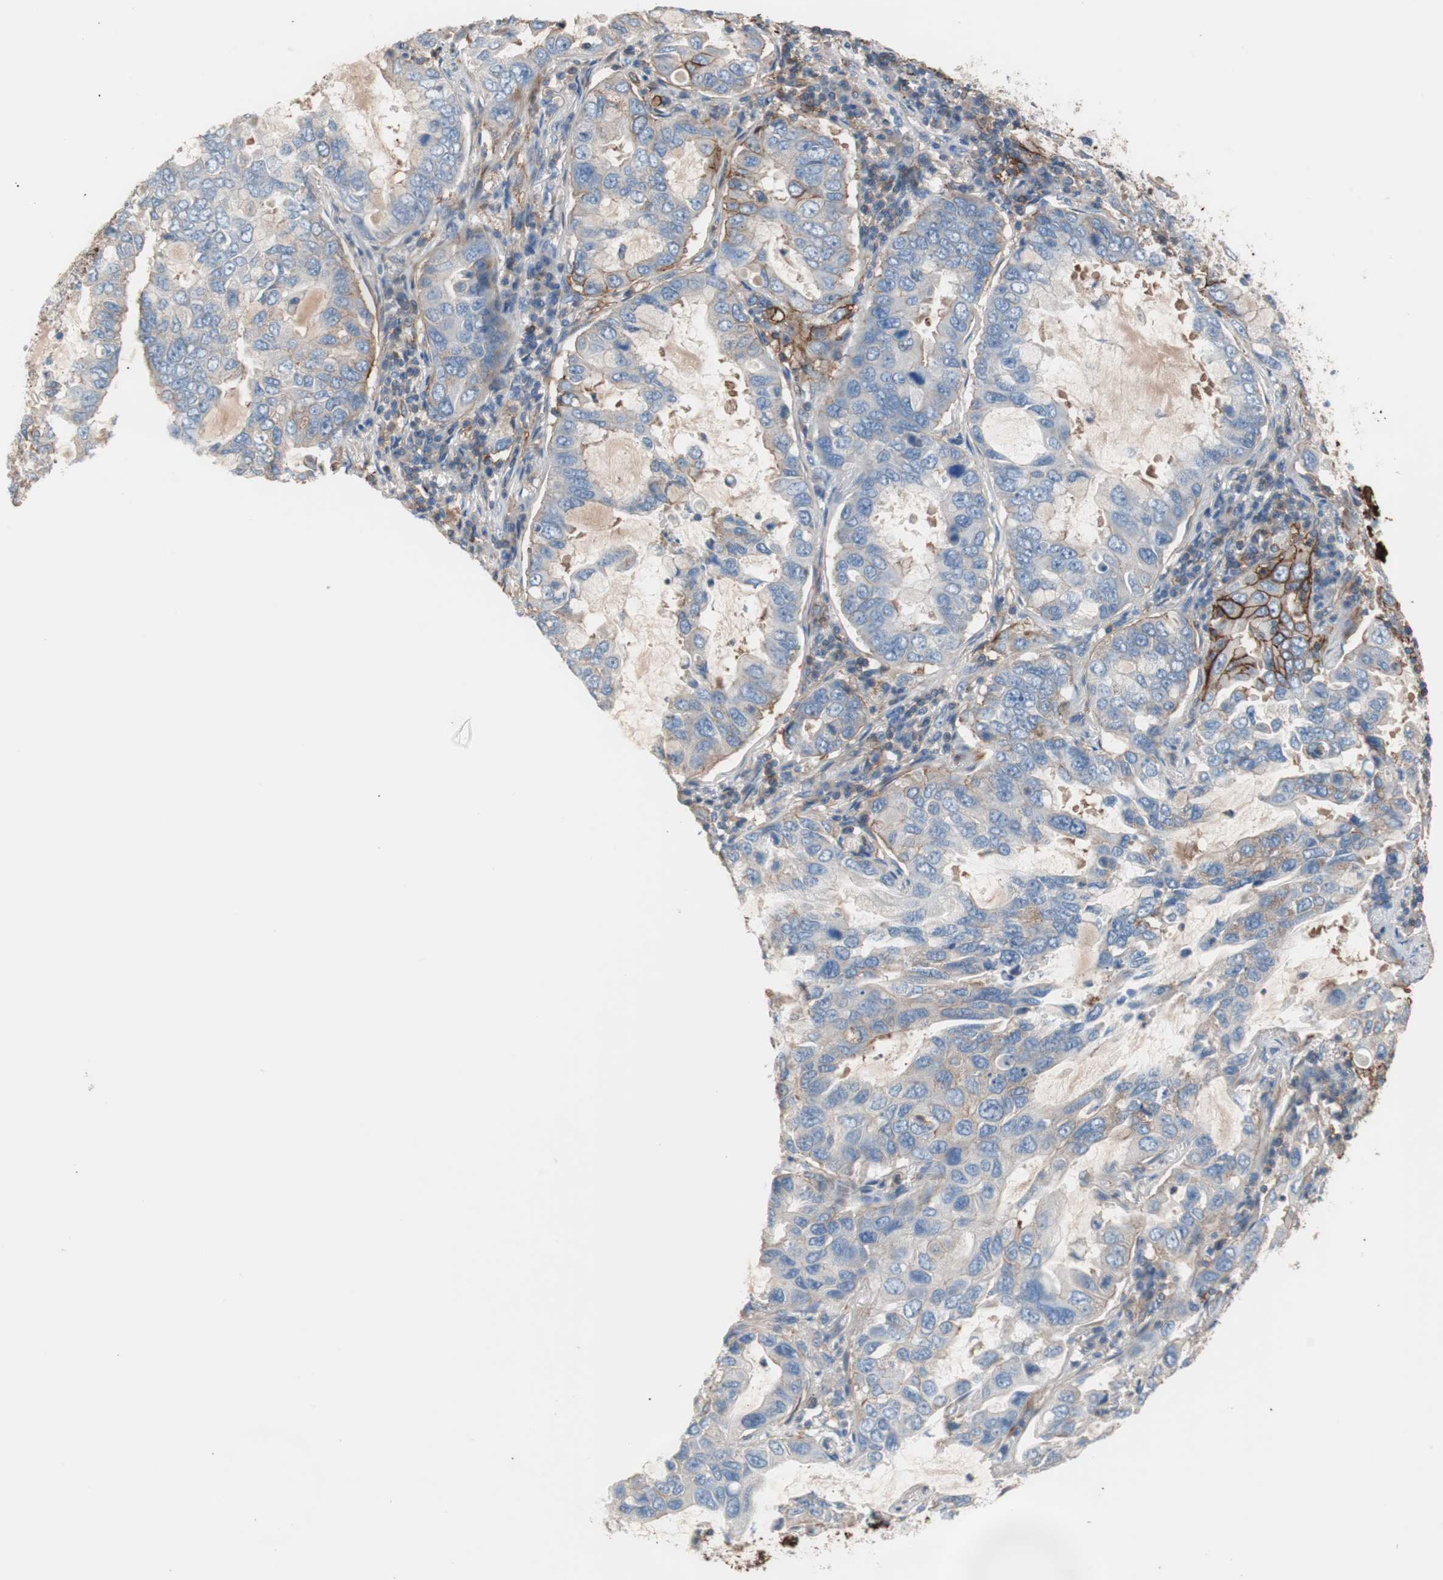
{"staining": {"intensity": "strong", "quantity": "<25%", "location": "cytoplasmic/membranous"}, "tissue": "lung cancer", "cell_type": "Tumor cells", "image_type": "cancer", "snomed": [{"axis": "morphology", "description": "Adenocarcinoma, NOS"}, {"axis": "topography", "description": "Lung"}], "caption": "Immunohistochemistry (IHC) of adenocarcinoma (lung) shows medium levels of strong cytoplasmic/membranous staining in about <25% of tumor cells. The staining was performed using DAB (3,3'-diaminobenzidine), with brown indicating positive protein expression. Nuclei are stained blue with hematoxylin.", "gene": "GPR160", "patient": {"sex": "male", "age": 64}}